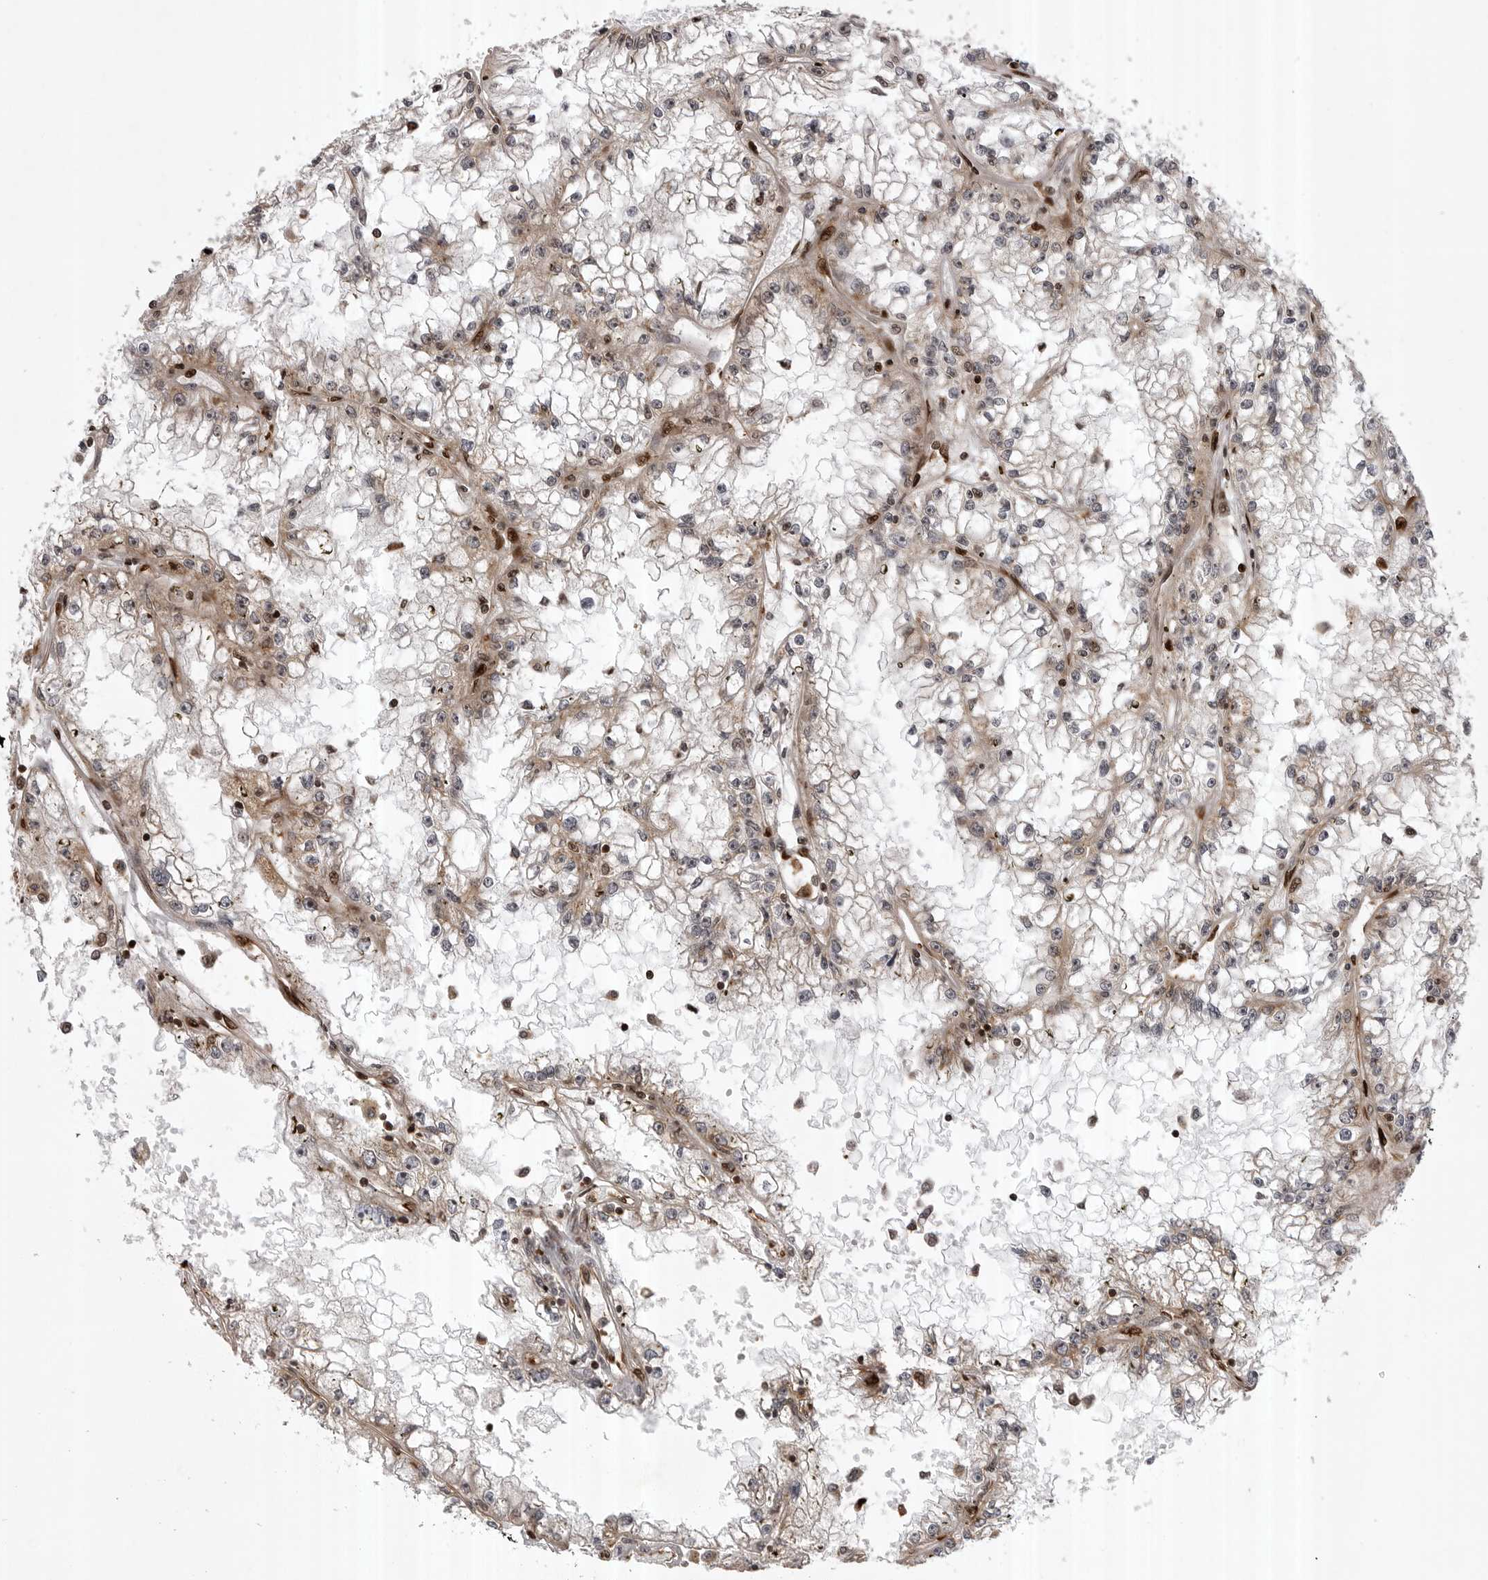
{"staining": {"intensity": "moderate", "quantity": "<25%", "location": "cytoplasmic/membranous,nuclear"}, "tissue": "renal cancer", "cell_type": "Tumor cells", "image_type": "cancer", "snomed": [{"axis": "morphology", "description": "Adenocarcinoma, NOS"}, {"axis": "topography", "description": "Kidney"}], "caption": "Renal cancer stained with a brown dye exhibits moderate cytoplasmic/membranous and nuclear positive staining in approximately <25% of tumor cells.", "gene": "ABL1", "patient": {"sex": "male", "age": 56}}